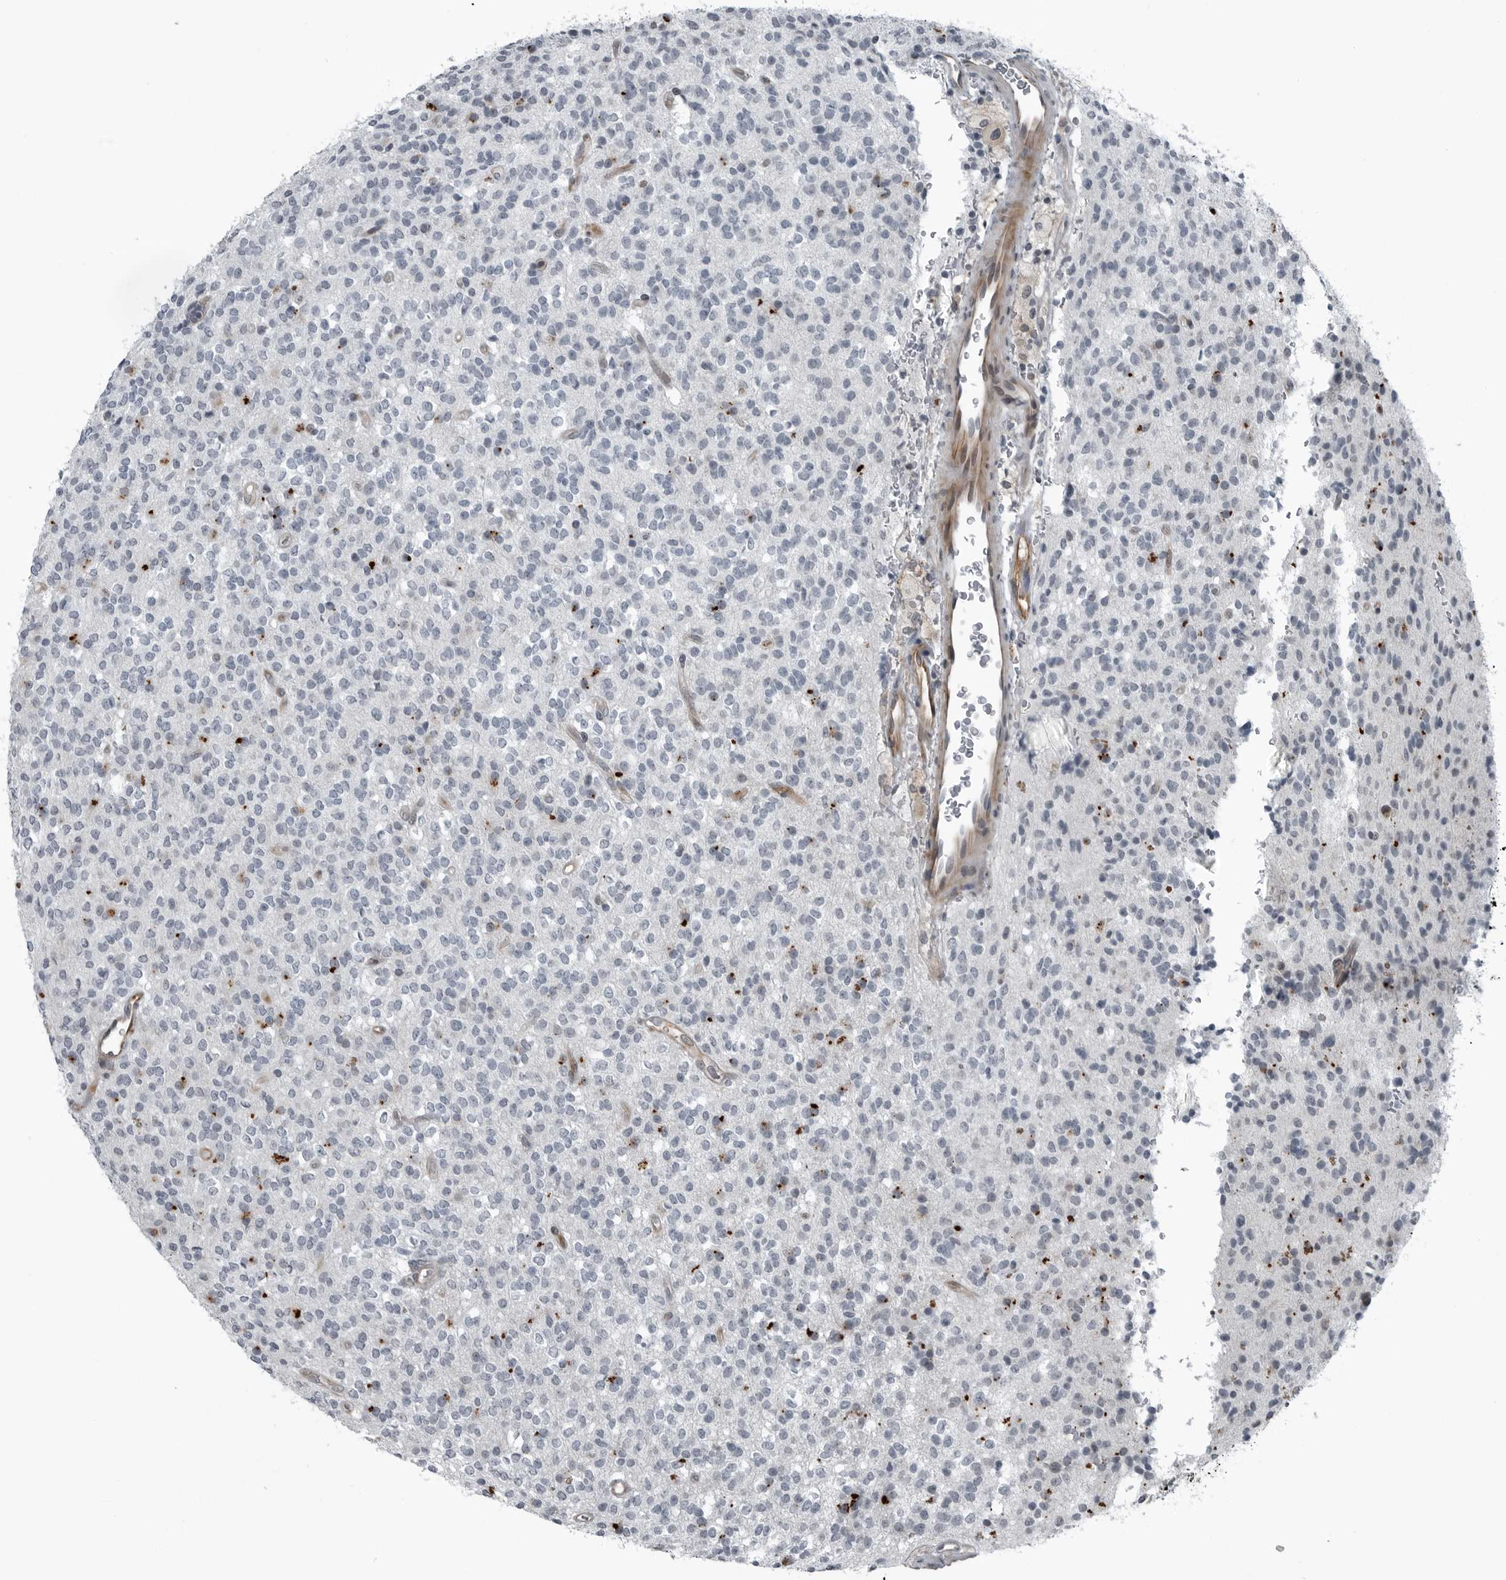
{"staining": {"intensity": "negative", "quantity": "none", "location": "none"}, "tissue": "glioma", "cell_type": "Tumor cells", "image_type": "cancer", "snomed": [{"axis": "morphology", "description": "Glioma, malignant, High grade"}, {"axis": "topography", "description": "Brain"}], "caption": "Tumor cells are negative for protein expression in human glioma. (Stains: DAB immunohistochemistry with hematoxylin counter stain, Microscopy: brightfield microscopy at high magnification).", "gene": "GAK", "patient": {"sex": "male", "age": 34}}